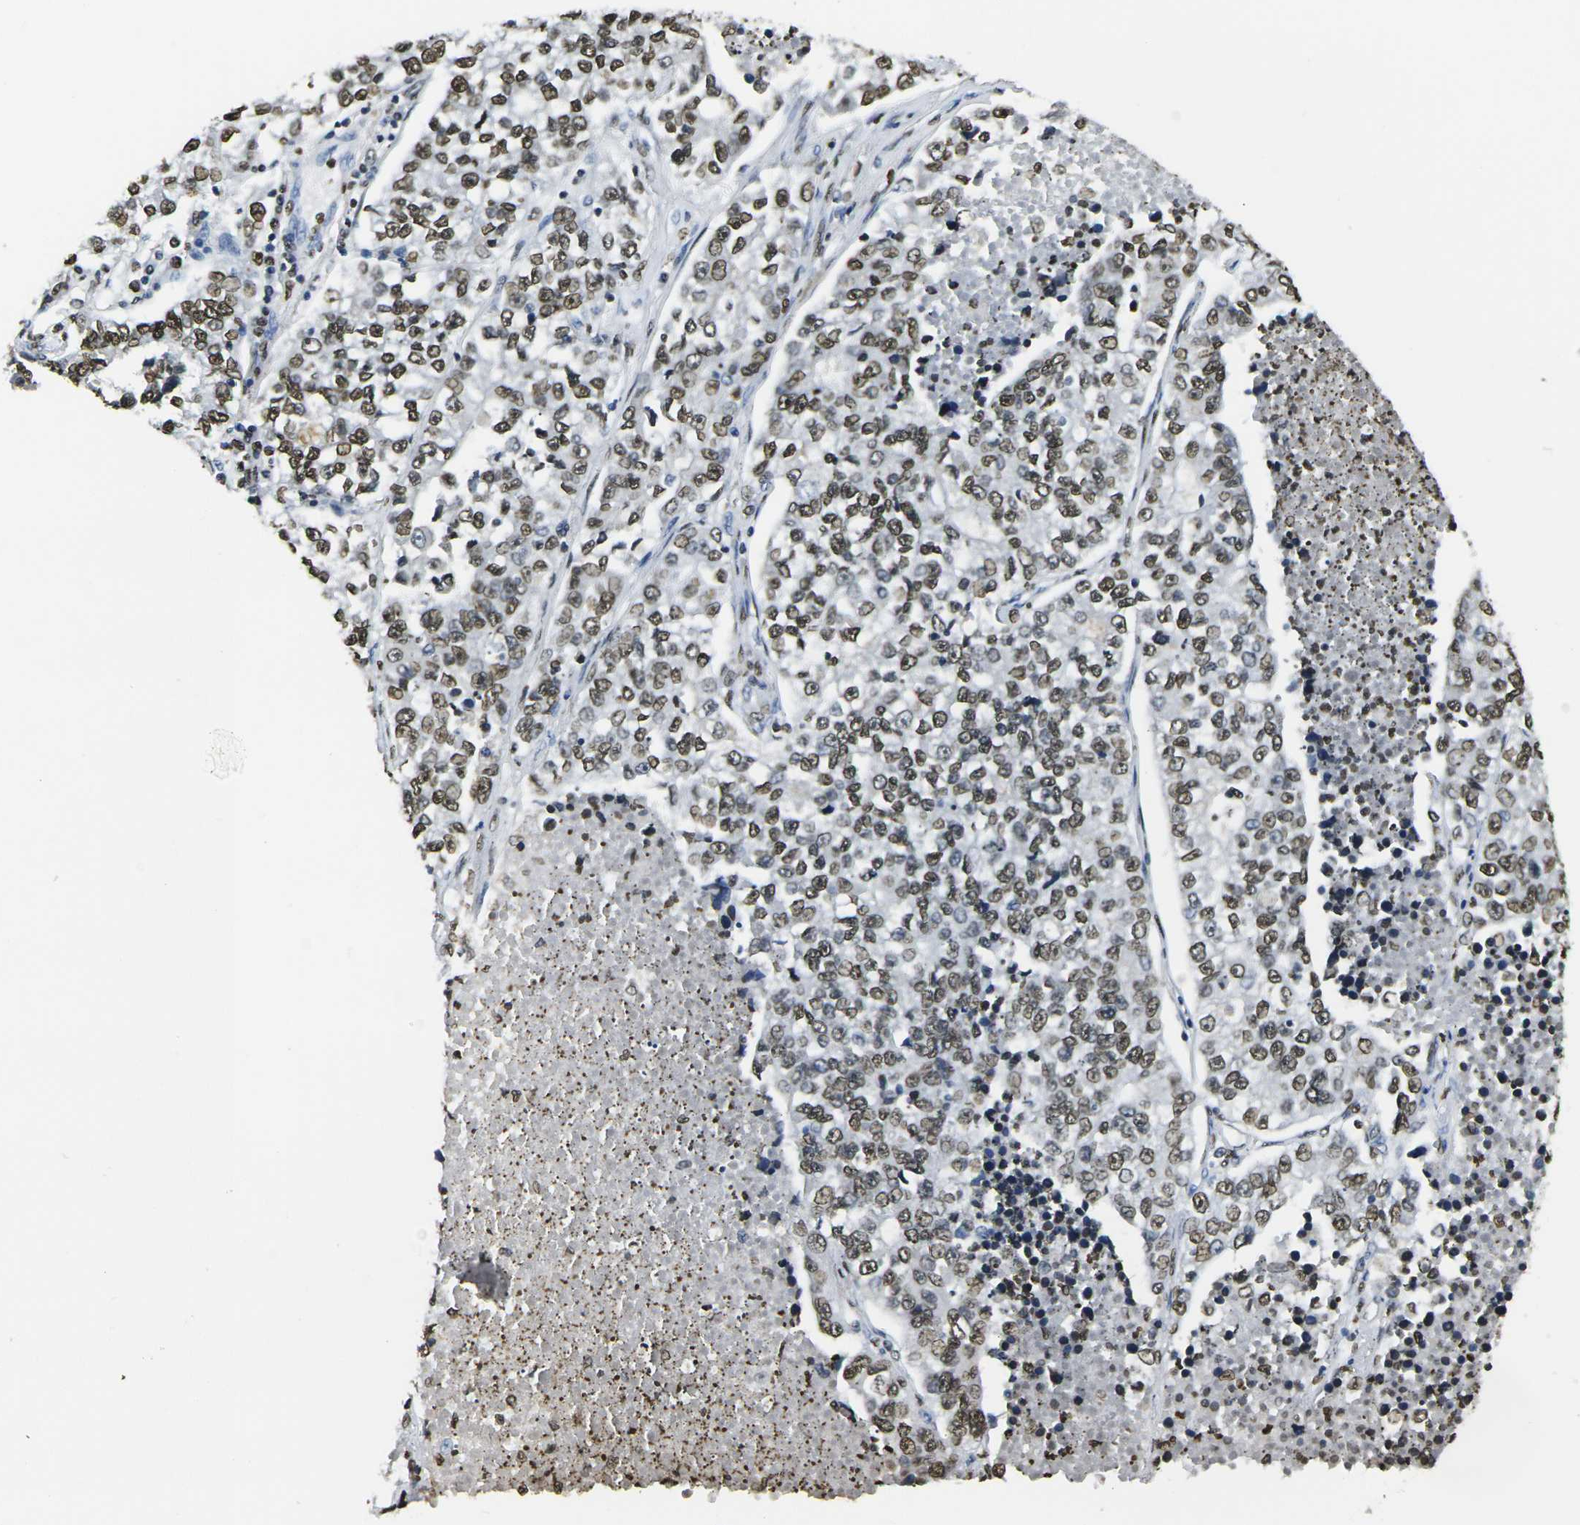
{"staining": {"intensity": "strong", "quantity": "25%-75%", "location": "nuclear"}, "tissue": "lung cancer", "cell_type": "Tumor cells", "image_type": "cancer", "snomed": [{"axis": "morphology", "description": "Adenocarcinoma, NOS"}, {"axis": "topography", "description": "Lung"}], "caption": "This photomicrograph demonstrates adenocarcinoma (lung) stained with immunohistochemistry to label a protein in brown. The nuclear of tumor cells show strong positivity for the protein. Nuclei are counter-stained blue.", "gene": "DRAXIN", "patient": {"sex": "male", "age": 49}}